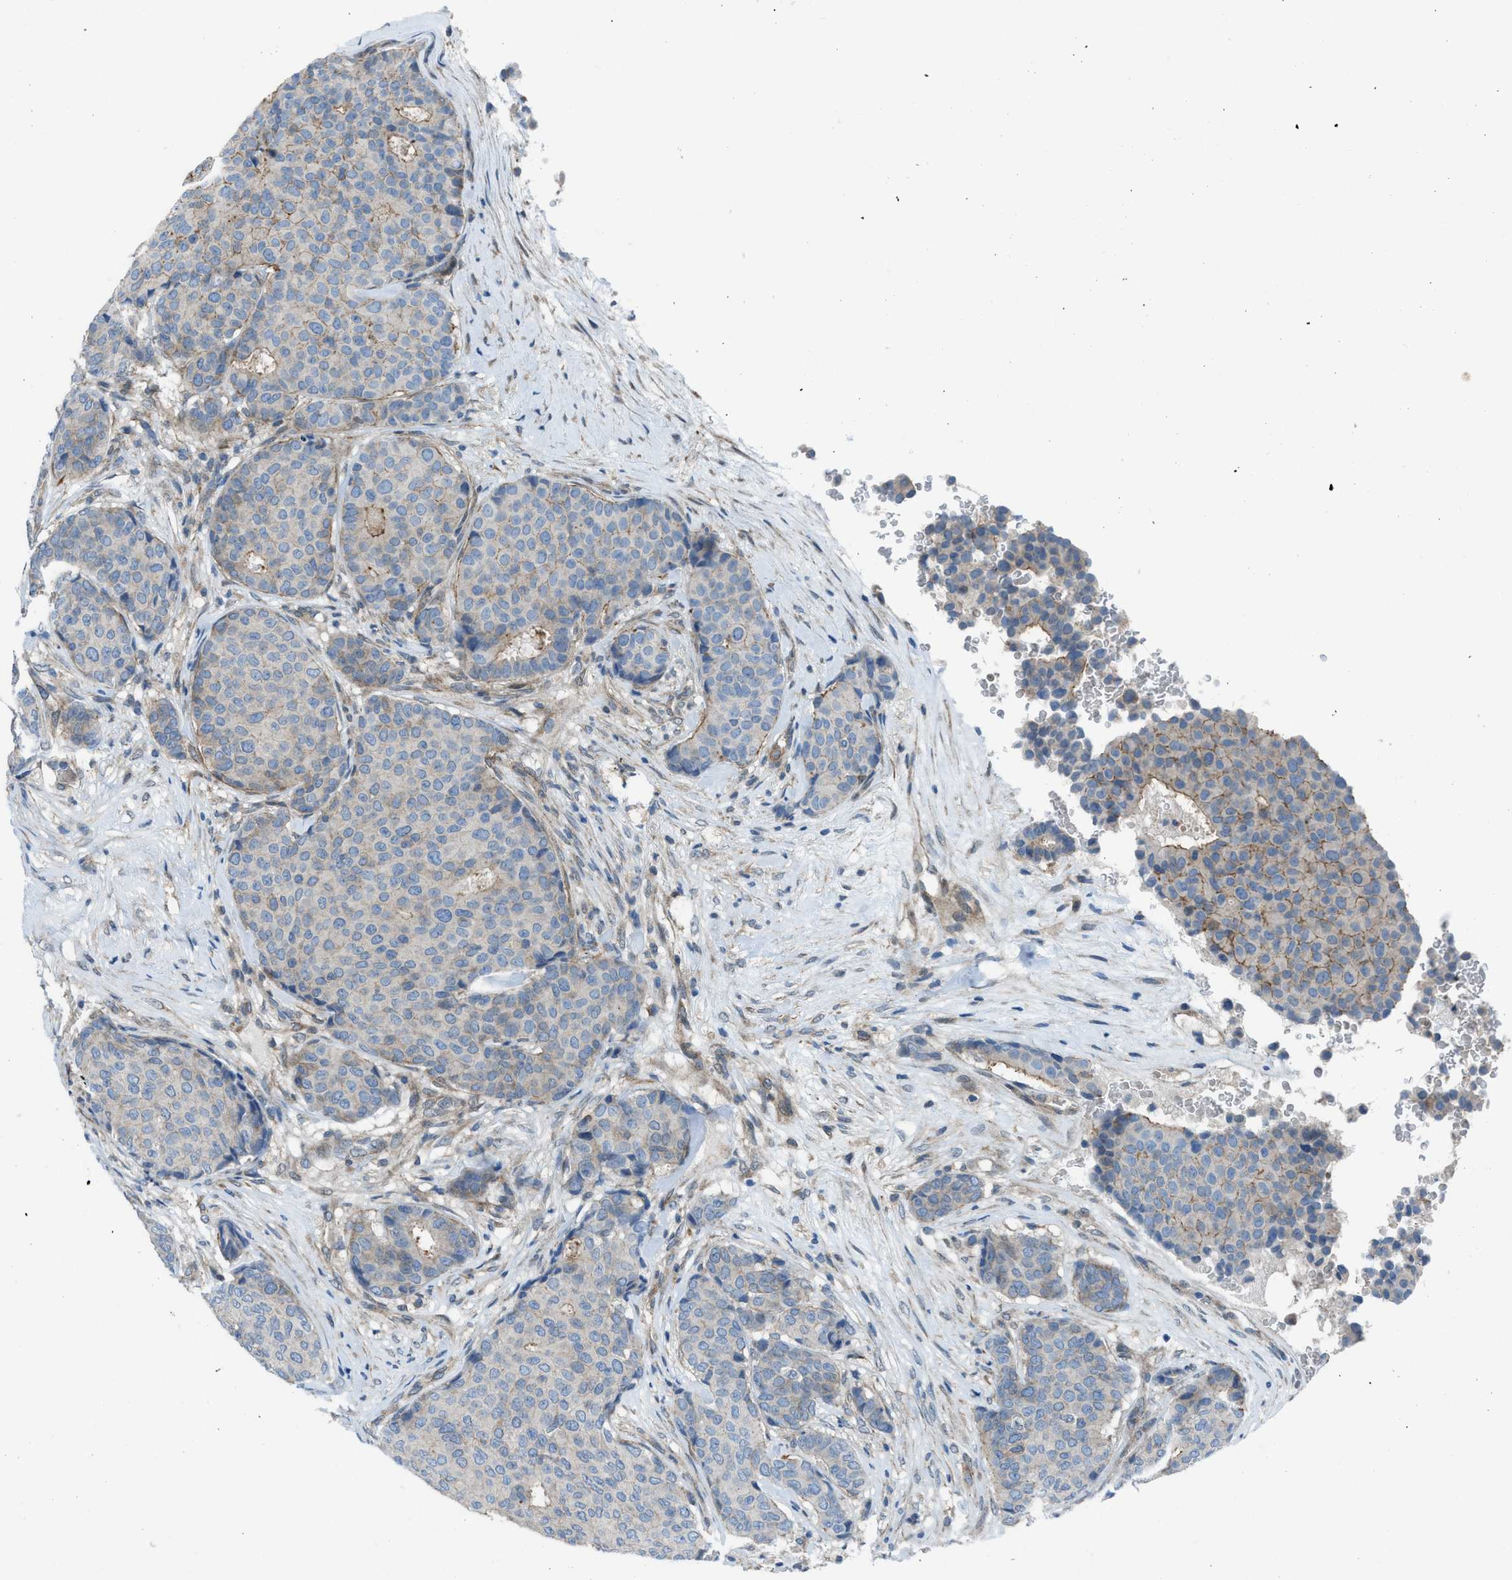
{"staining": {"intensity": "moderate", "quantity": "<25%", "location": "cytoplasmic/membranous"}, "tissue": "breast cancer", "cell_type": "Tumor cells", "image_type": "cancer", "snomed": [{"axis": "morphology", "description": "Duct carcinoma"}, {"axis": "topography", "description": "Breast"}], "caption": "Protein analysis of breast intraductal carcinoma tissue exhibits moderate cytoplasmic/membranous positivity in approximately <25% of tumor cells. Using DAB (brown) and hematoxylin (blue) stains, captured at high magnification using brightfield microscopy.", "gene": "PRKN", "patient": {"sex": "female", "age": 75}}